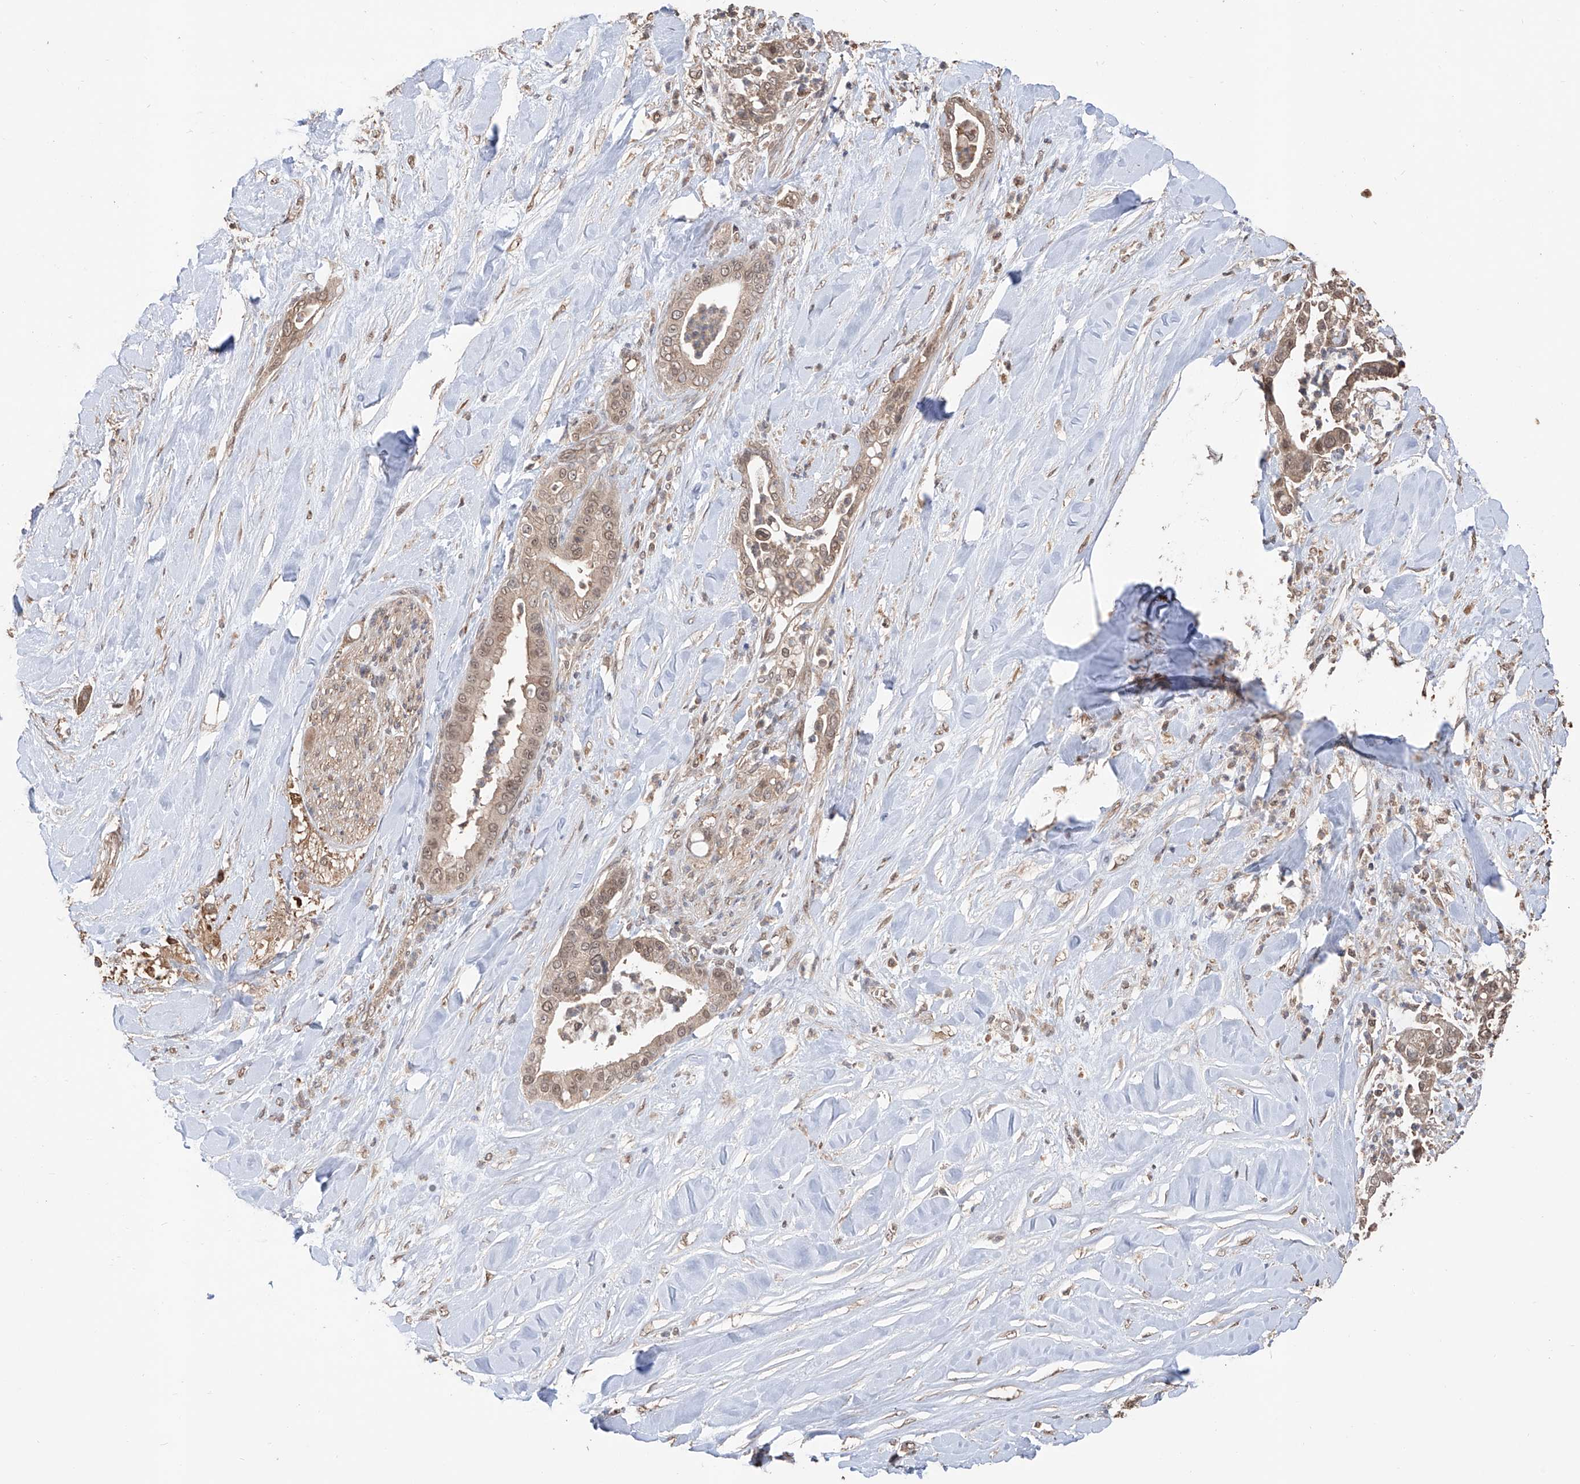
{"staining": {"intensity": "moderate", "quantity": ">75%", "location": "cytoplasmic/membranous,nuclear"}, "tissue": "liver cancer", "cell_type": "Tumor cells", "image_type": "cancer", "snomed": [{"axis": "morphology", "description": "Cholangiocarcinoma"}, {"axis": "topography", "description": "Liver"}], "caption": "Cholangiocarcinoma (liver) stained for a protein (brown) displays moderate cytoplasmic/membranous and nuclear positive positivity in approximately >75% of tumor cells.", "gene": "FAM135A", "patient": {"sex": "female", "age": 54}}